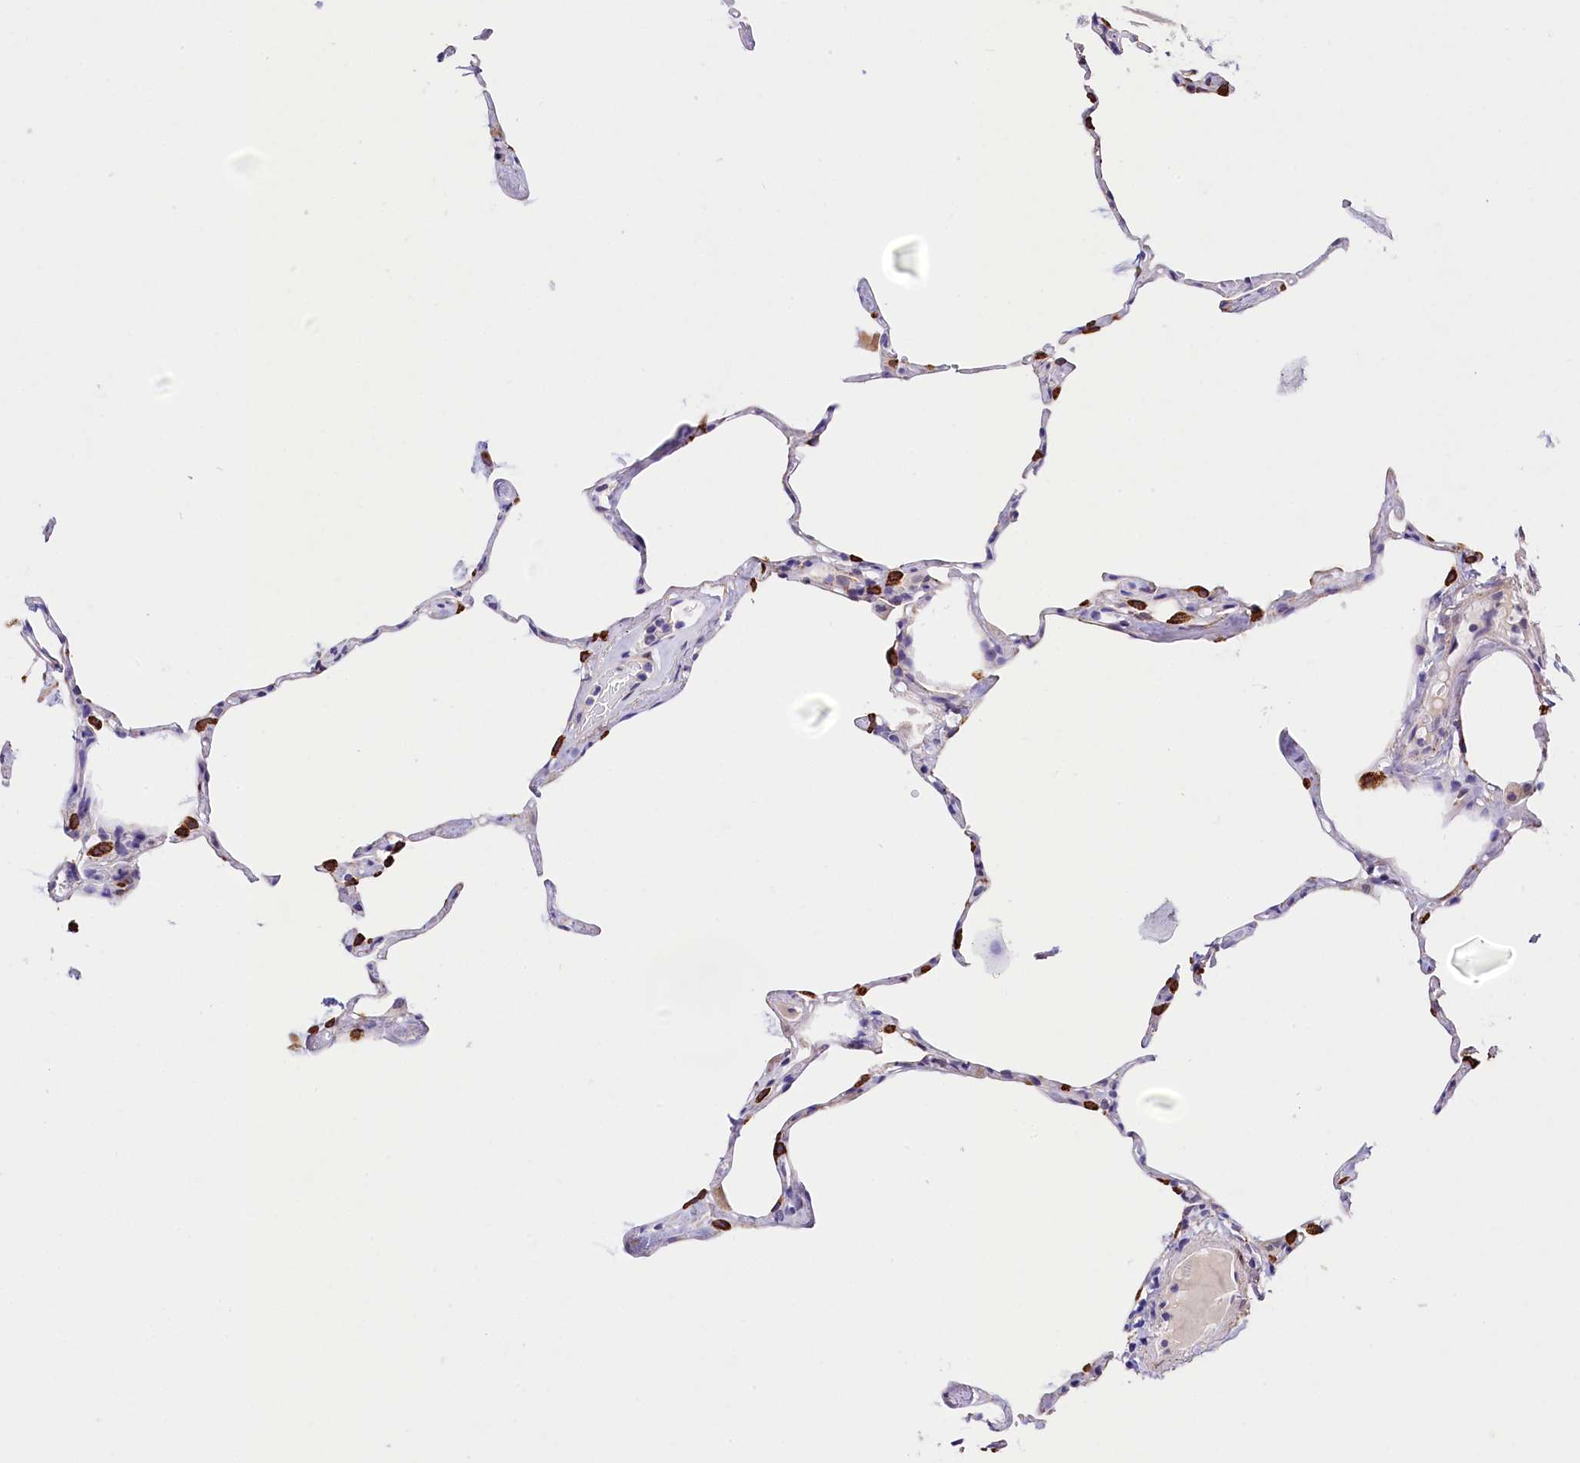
{"staining": {"intensity": "strong", "quantity": "<25%", "location": "cytoplasmic/membranous"}, "tissue": "lung", "cell_type": "Alveolar cells", "image_type": "normal", "snomed": [{"axis": "morphology", "description": "Normal tissue, NOS"}, {"axis": "topography", "description": "Lung"}], "caption": "Approximately <25% of alveolar cells in benign lung display strong cytoplasmic/membranous protein staining as visualized by brown immunohistochemical staining.", "gene": "ITGA1", "patient": {"sex": "male", "age": 65}}